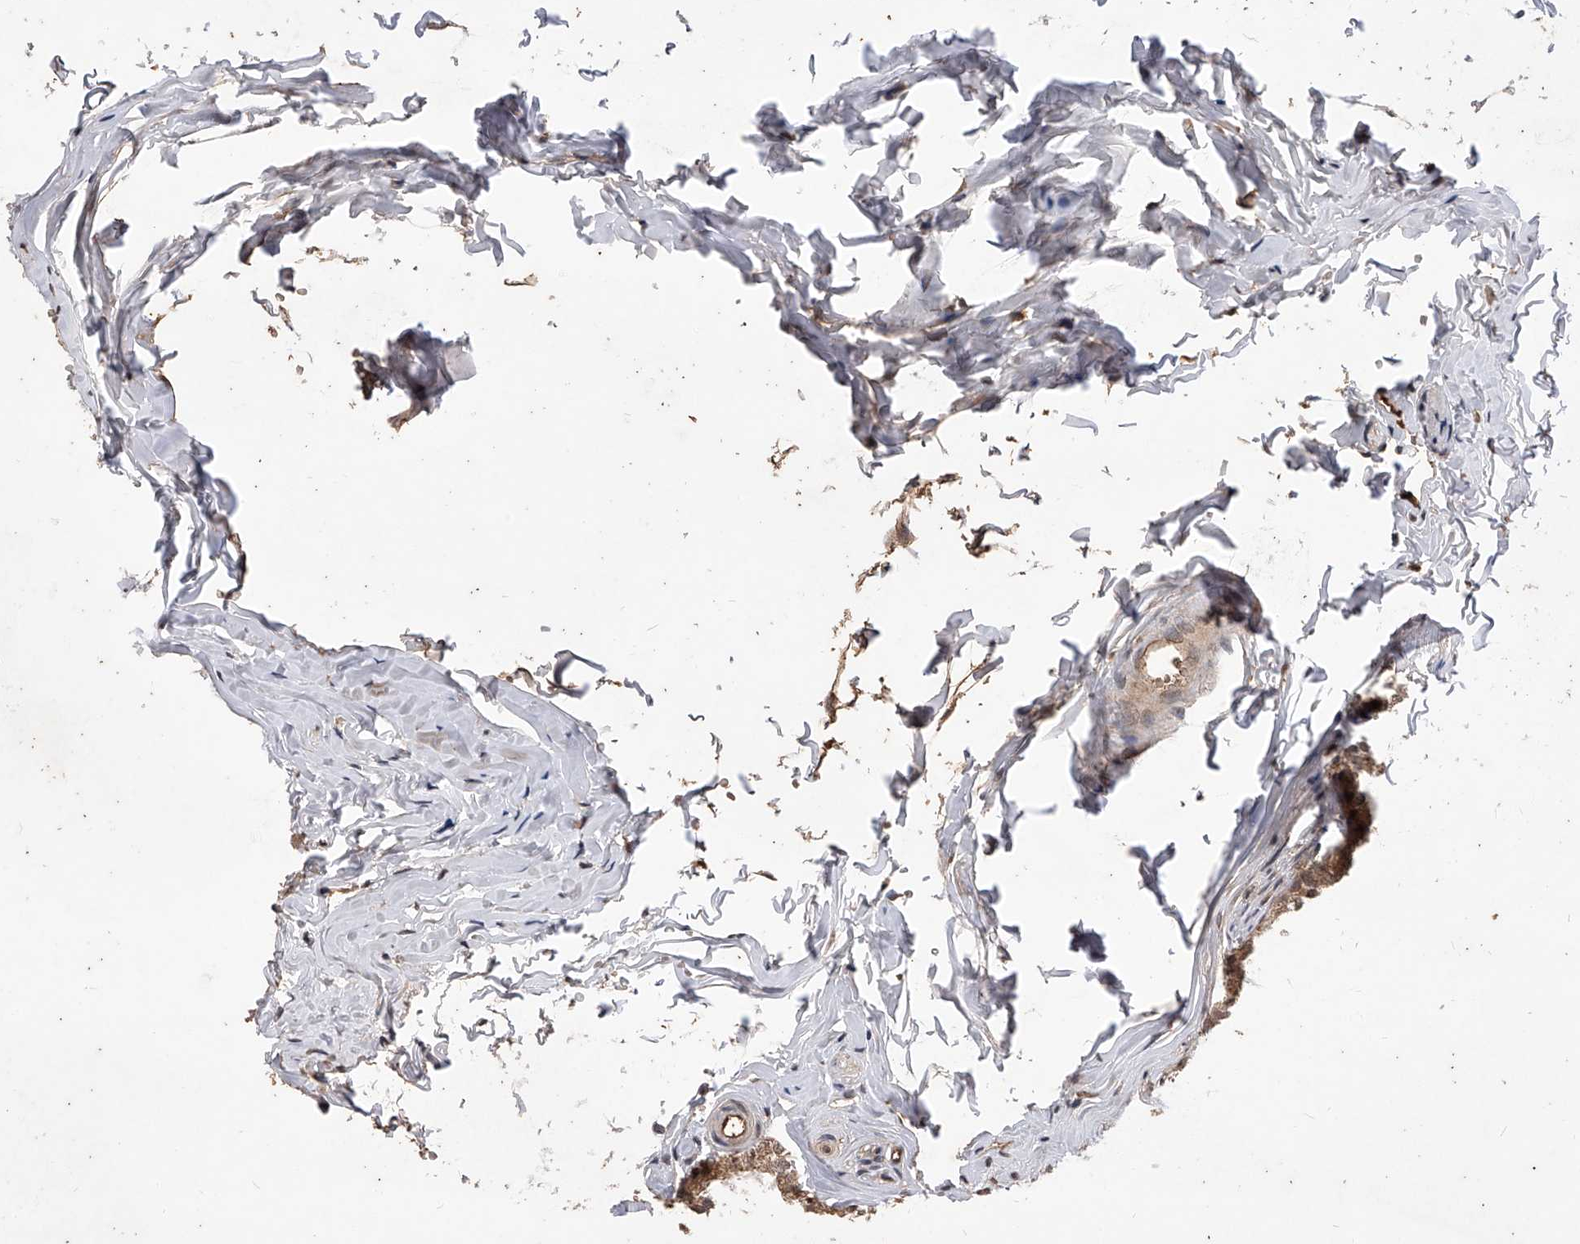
{"staining": {"intensity": "moderate", "quantity": "25%-75%", "location": "cytoplasmic/membranous,nuclear"}, "tissue": "epididymis", "cell_type": "Glandular cells", "image_type": "normal", "snomed": [{"axis": "morphology", "description": "Normal tissue, NOS"}, {"axis": "morphology", "description": "Seminoma in situ"}, {"axis": "topography", "description": "Testis"}, {"axis": "topography", "description": "Epididymis"}], "caption": "This is an image of IHC staining of benign epididymis, which shows moderate staining in the cytoplasmic/membranous,nuclear of glandular cells.", "gene": "CFAP410", "patient": {"sex": "male", "age": 28}}